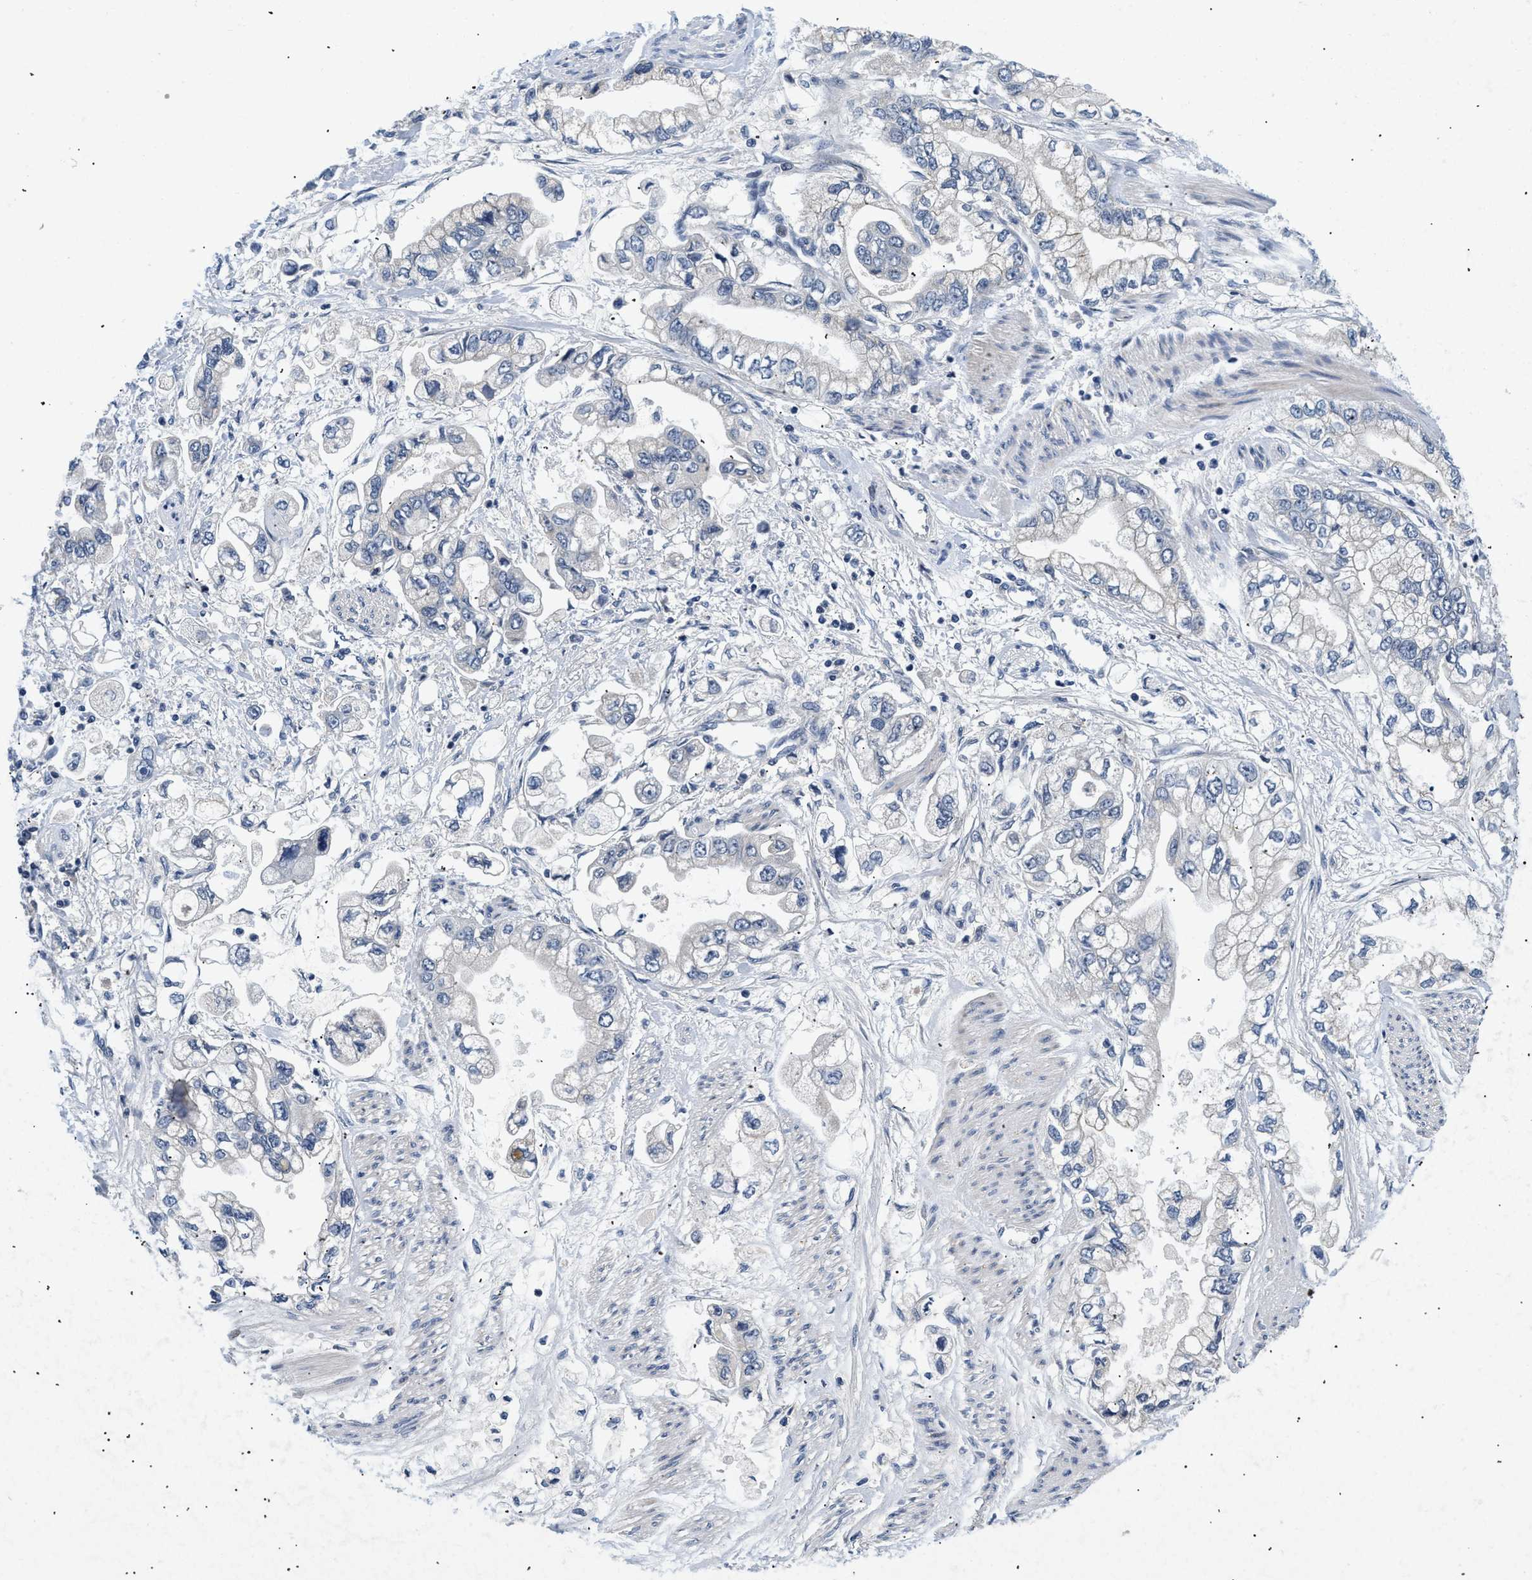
{"staining": {"intensity": "negative", "quantity": "none", "location": "none"}, "tissue": "stomach cancer", "cell_type": "Tumor cells", "image_type": "cancer", "snomed": [{"axis": "morphology", "description": "Normal tissue, NOS"}, {"axis": "morphology", "description": "Adenocarcinoma, NOS"}, {"axis": "topography", "description": "Stomach"}], "caption": "Tumor cells are negative for protein expression in human stomach cancer. (DAB (3,3'-diaminobenzidine) IHC visualized using brightfield microscopy, high magnification).", "gene": "PDP1", "patient": {"sex": "male", "age": 62}}